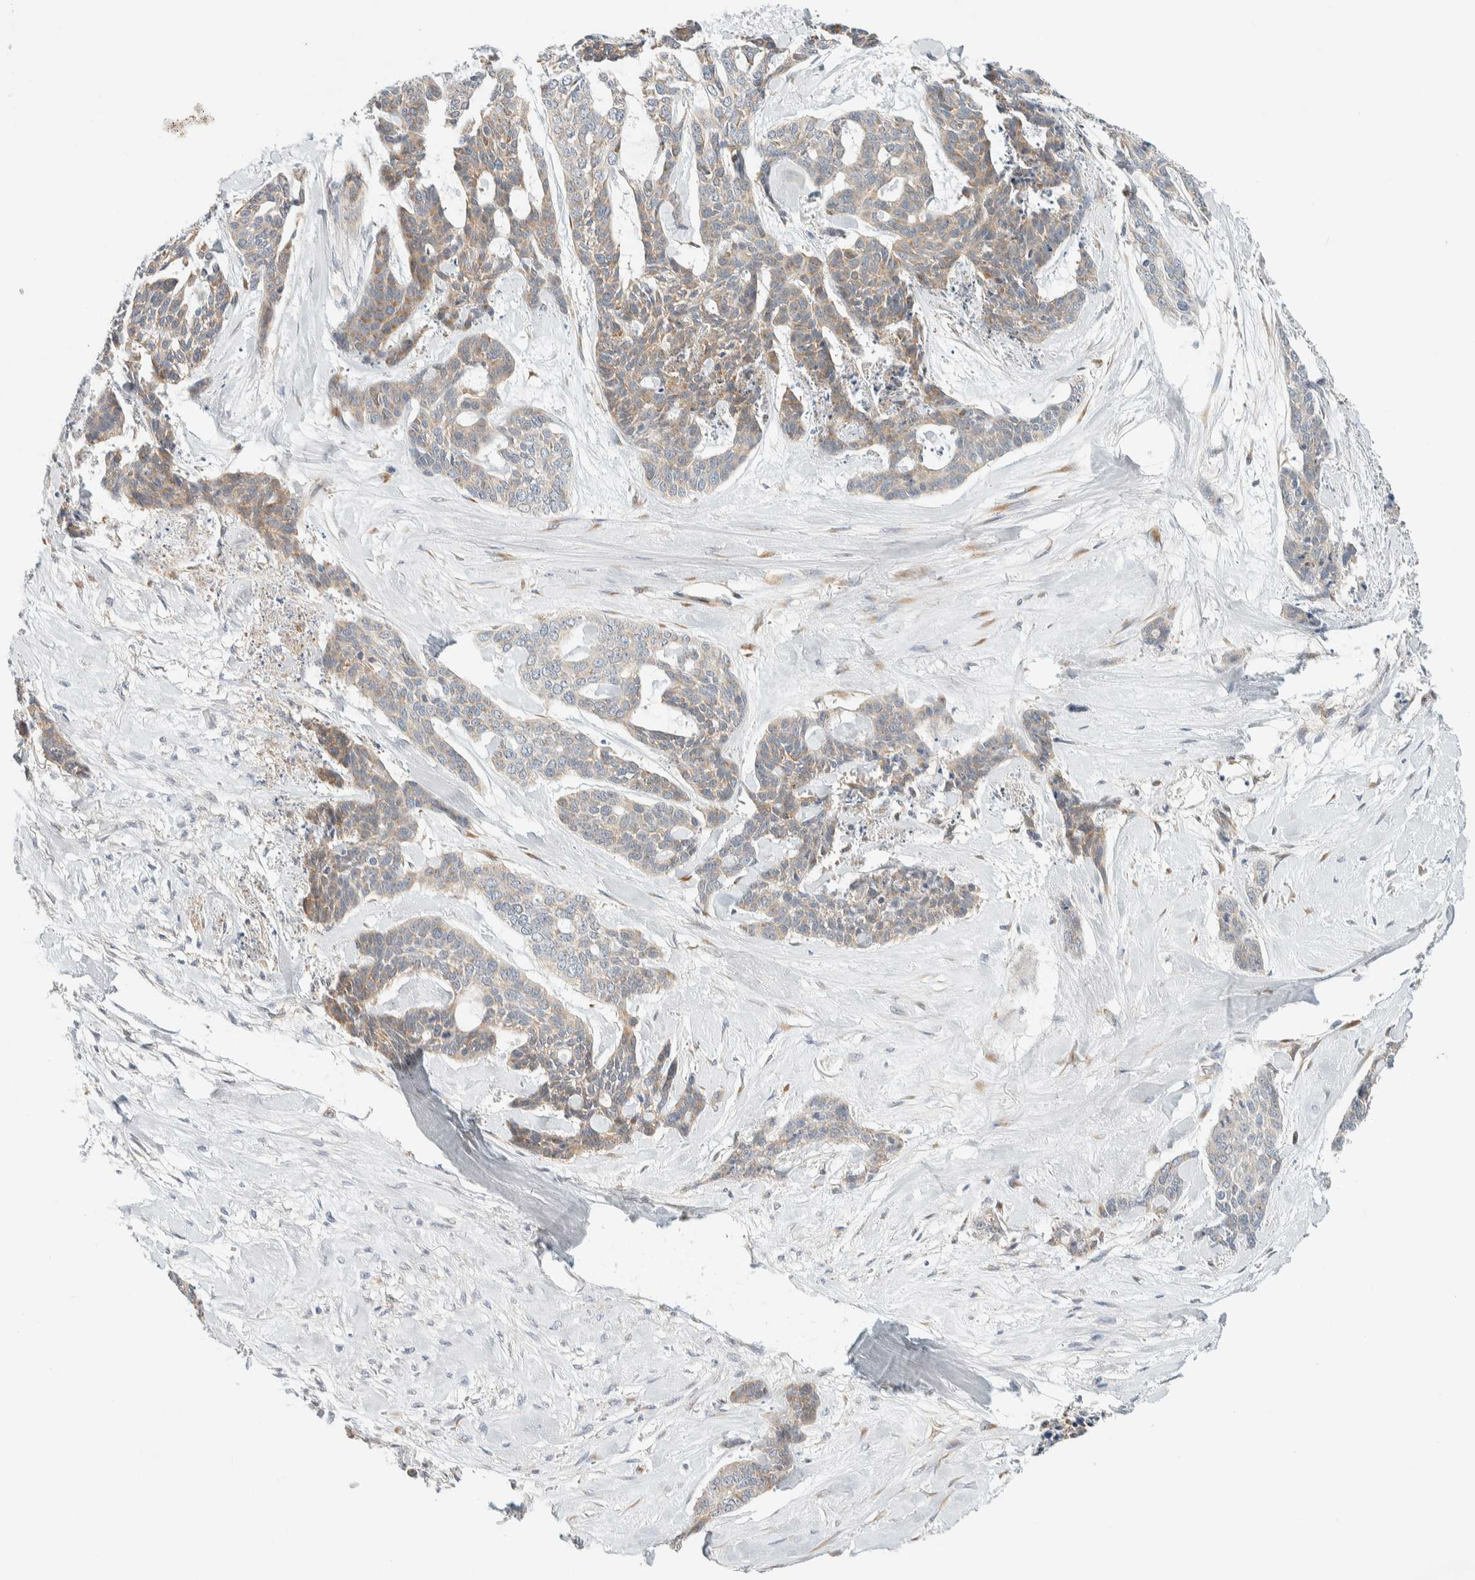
{"staining": {"intensity": "weak", "quantity": "25%-75%", "location": "cytoplasmic/membranous"}, "tissue": "skin cancer", "cell_type": "Tumor cells", "image_type": "cancer", "snomed": [{"axis": "morphology", "description": "Basal cell carcinoma"}, {"axis": "topography", "description": "Skin"}], "caption": "Human skin cancer (basal cell carcinoma) stained with a protein marker demonstrates weak staining in tumor cells.", "gene": "TMEM184B", "patient": {"sex": "female", "age": 64}}